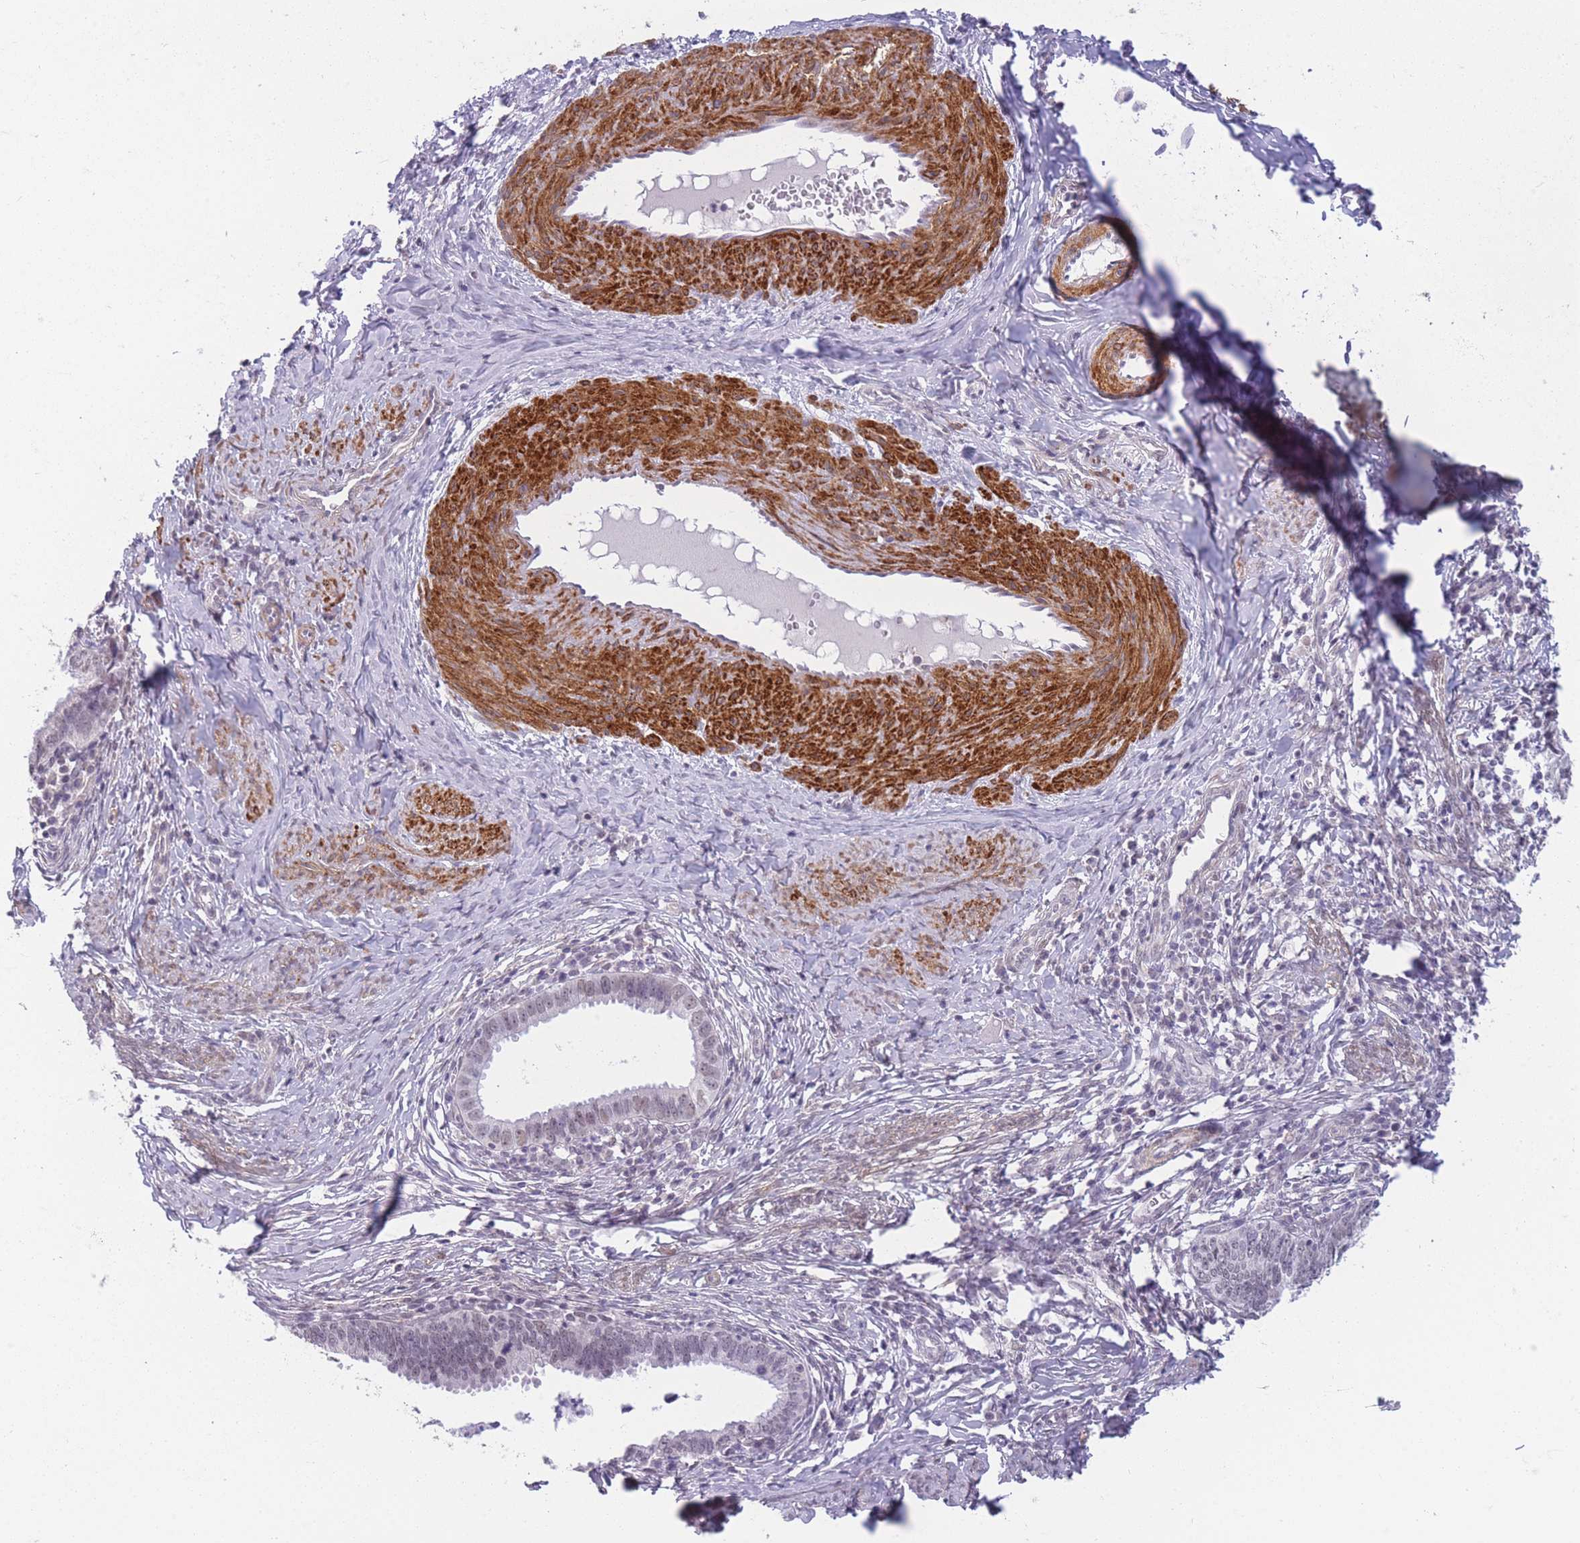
{"staining": {"intensity": "negative", "quantity": "none", "location": "none"}, "tissue": "cervical cancer", "cell_type": "Tumor cells", "image_type": "cancer", "snomed": [{"axis": "morphology", "description": "Adenocarcinoma, NOS"}, {"axis": "topography", "description": "Cervix"}], "caption": "Cervical cancer stained for a protein using immunohistochemistry (IHC) shows no expression tumor cells.", "gene": "SIN3B", "patient": {"sex": "female", "age": 36}}